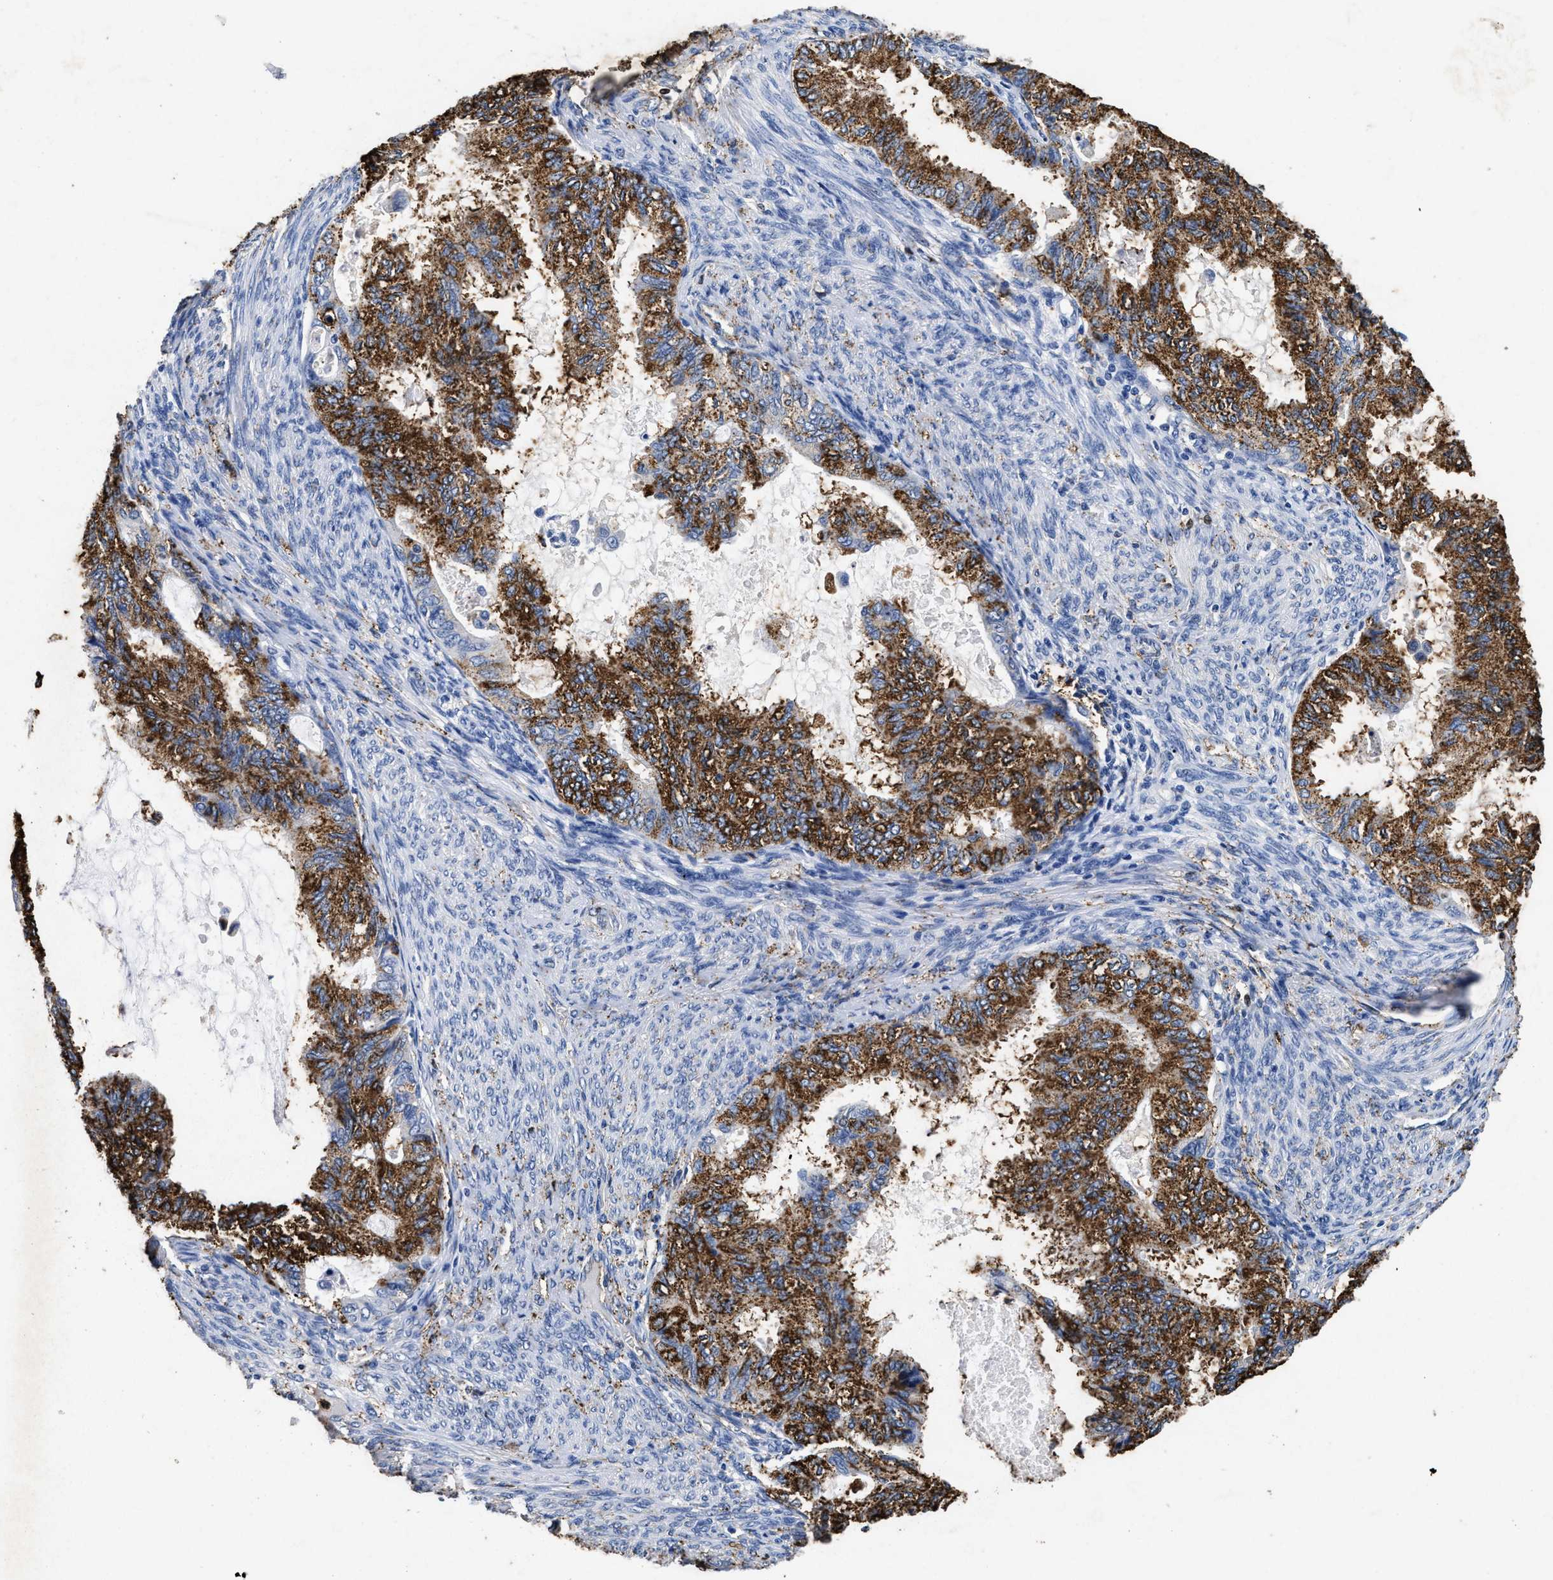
{"staining": {"intensity": "strong", "quantity": ">75%", "location": "cytoplasmic/membranous"}, "tissue": "cervical cancer", "cell_type": "Tumor cells", "image_type": "cancer", "snomed": [{"axis": "morphology", "description": "Normal tissue, NOS"}, {"axis": "morphology", "description": "Adenocarcinoma, NOS"}, {"axis": "topography", "description": "Cervix"}, {"axis": "topography", "description": "Endometrium"}], "caption": "An image of cervical cancer (adenocarcinoma) stained for a protein exhibits strong cytoplasmic/membranous brown staining in tumor cells. Immunohistochemistry (ihc) stains the protein of interest in brown and the nuclei are stained blue.", "gene": "LTB4R2", "patient": {"sex": "female", "age": 86}}